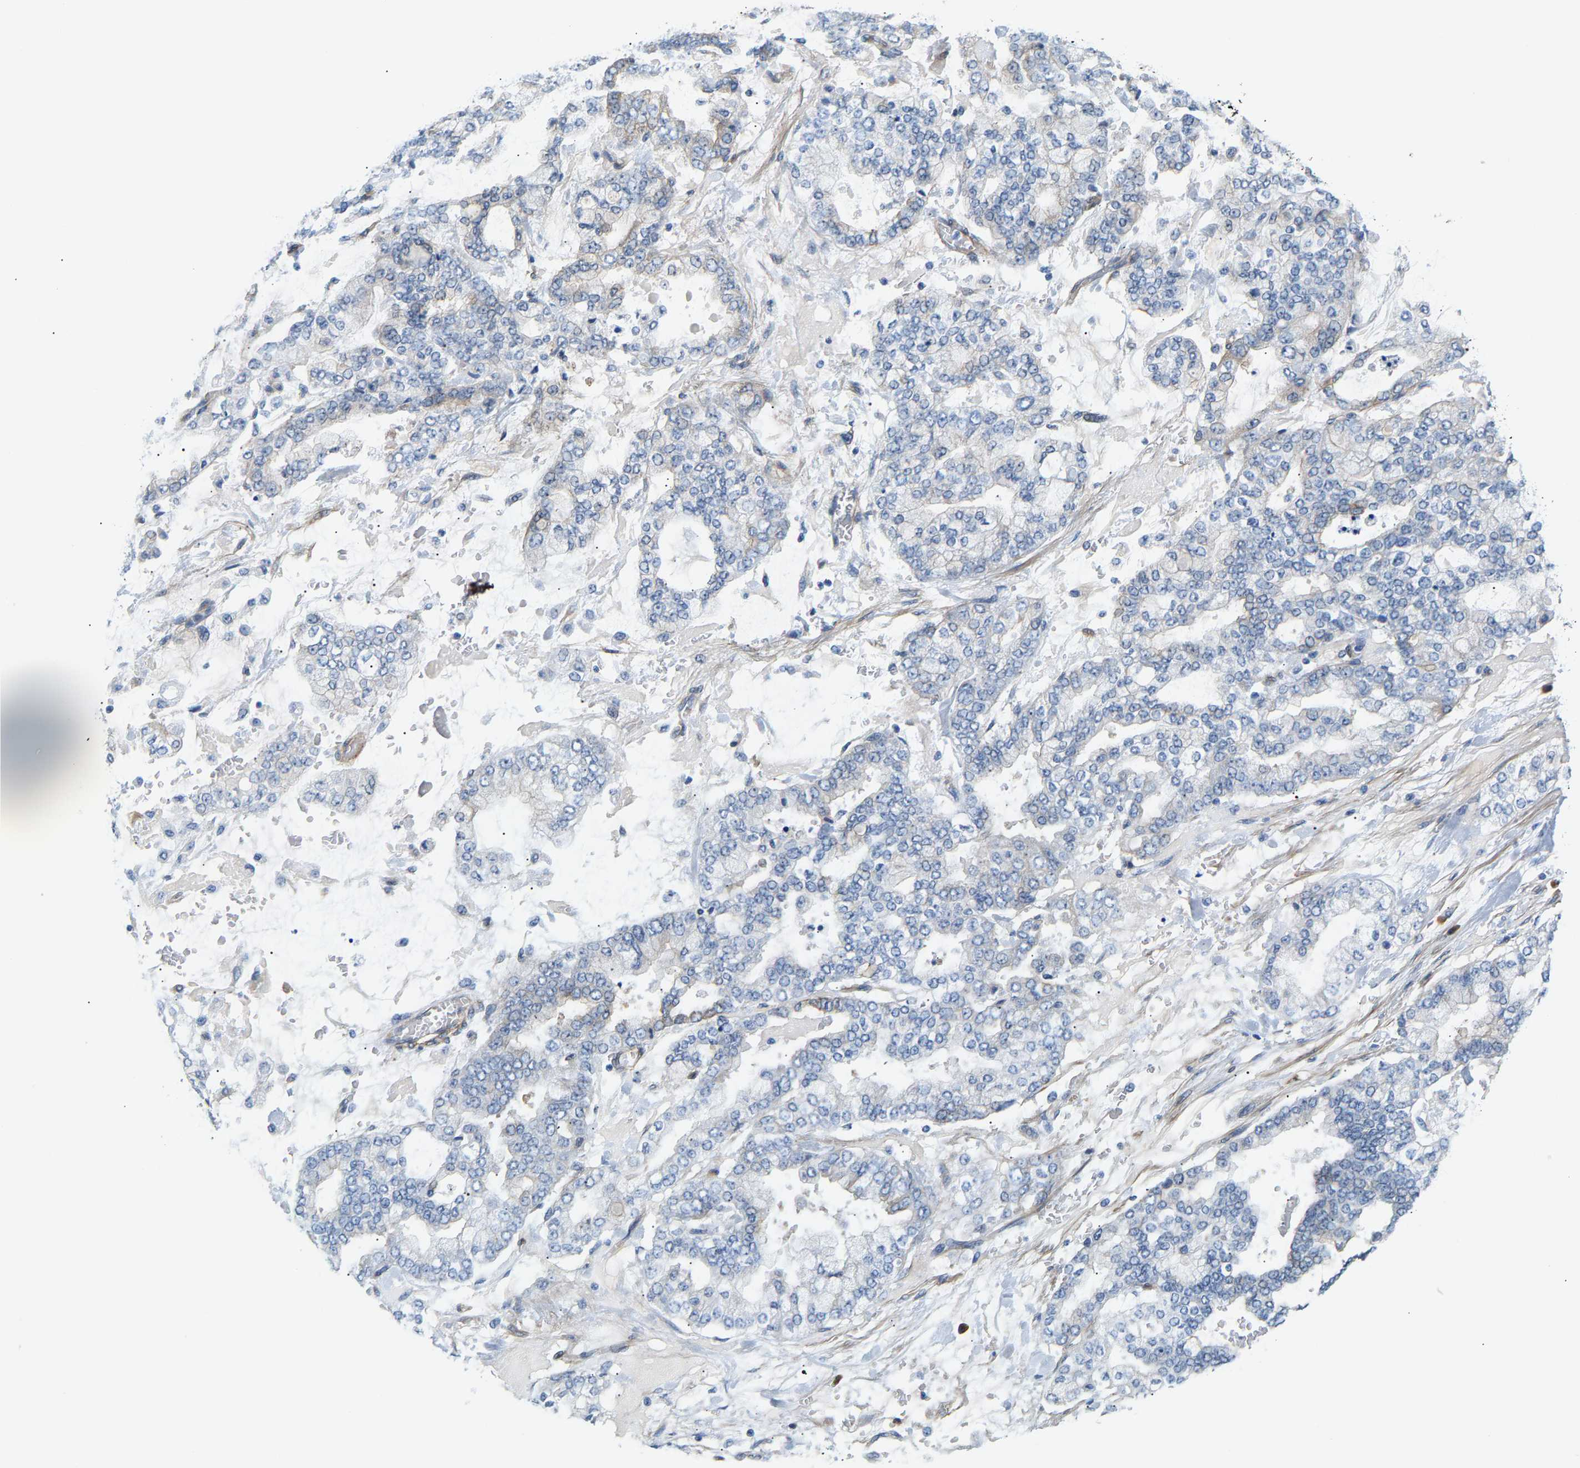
{"staining": {"intensity": "negative", "quantity": "none", "location": "none"}, "tissue": "stomach cancer", "cell_type": "Tumor cells", "image_type": "cancer", "snomed": [{"axis": "morphology", "description": "Normal tissue, NOS"}, {"axis": "morphology", "description": "Adenocarcinoma, NOS"}, {"axis": "topography", "description": "Stomach, upper"}, {"axis": "topography", "description": "Stomach"}], "caption": "Immunohistochemistry (IHC) micrograph of adenocarcinoma (stomach) stained for a protein (brown), which demonstrates no staining in tumor cells.", "gene": "PAWR", "patient": {"sex": "male", "age": 76}}